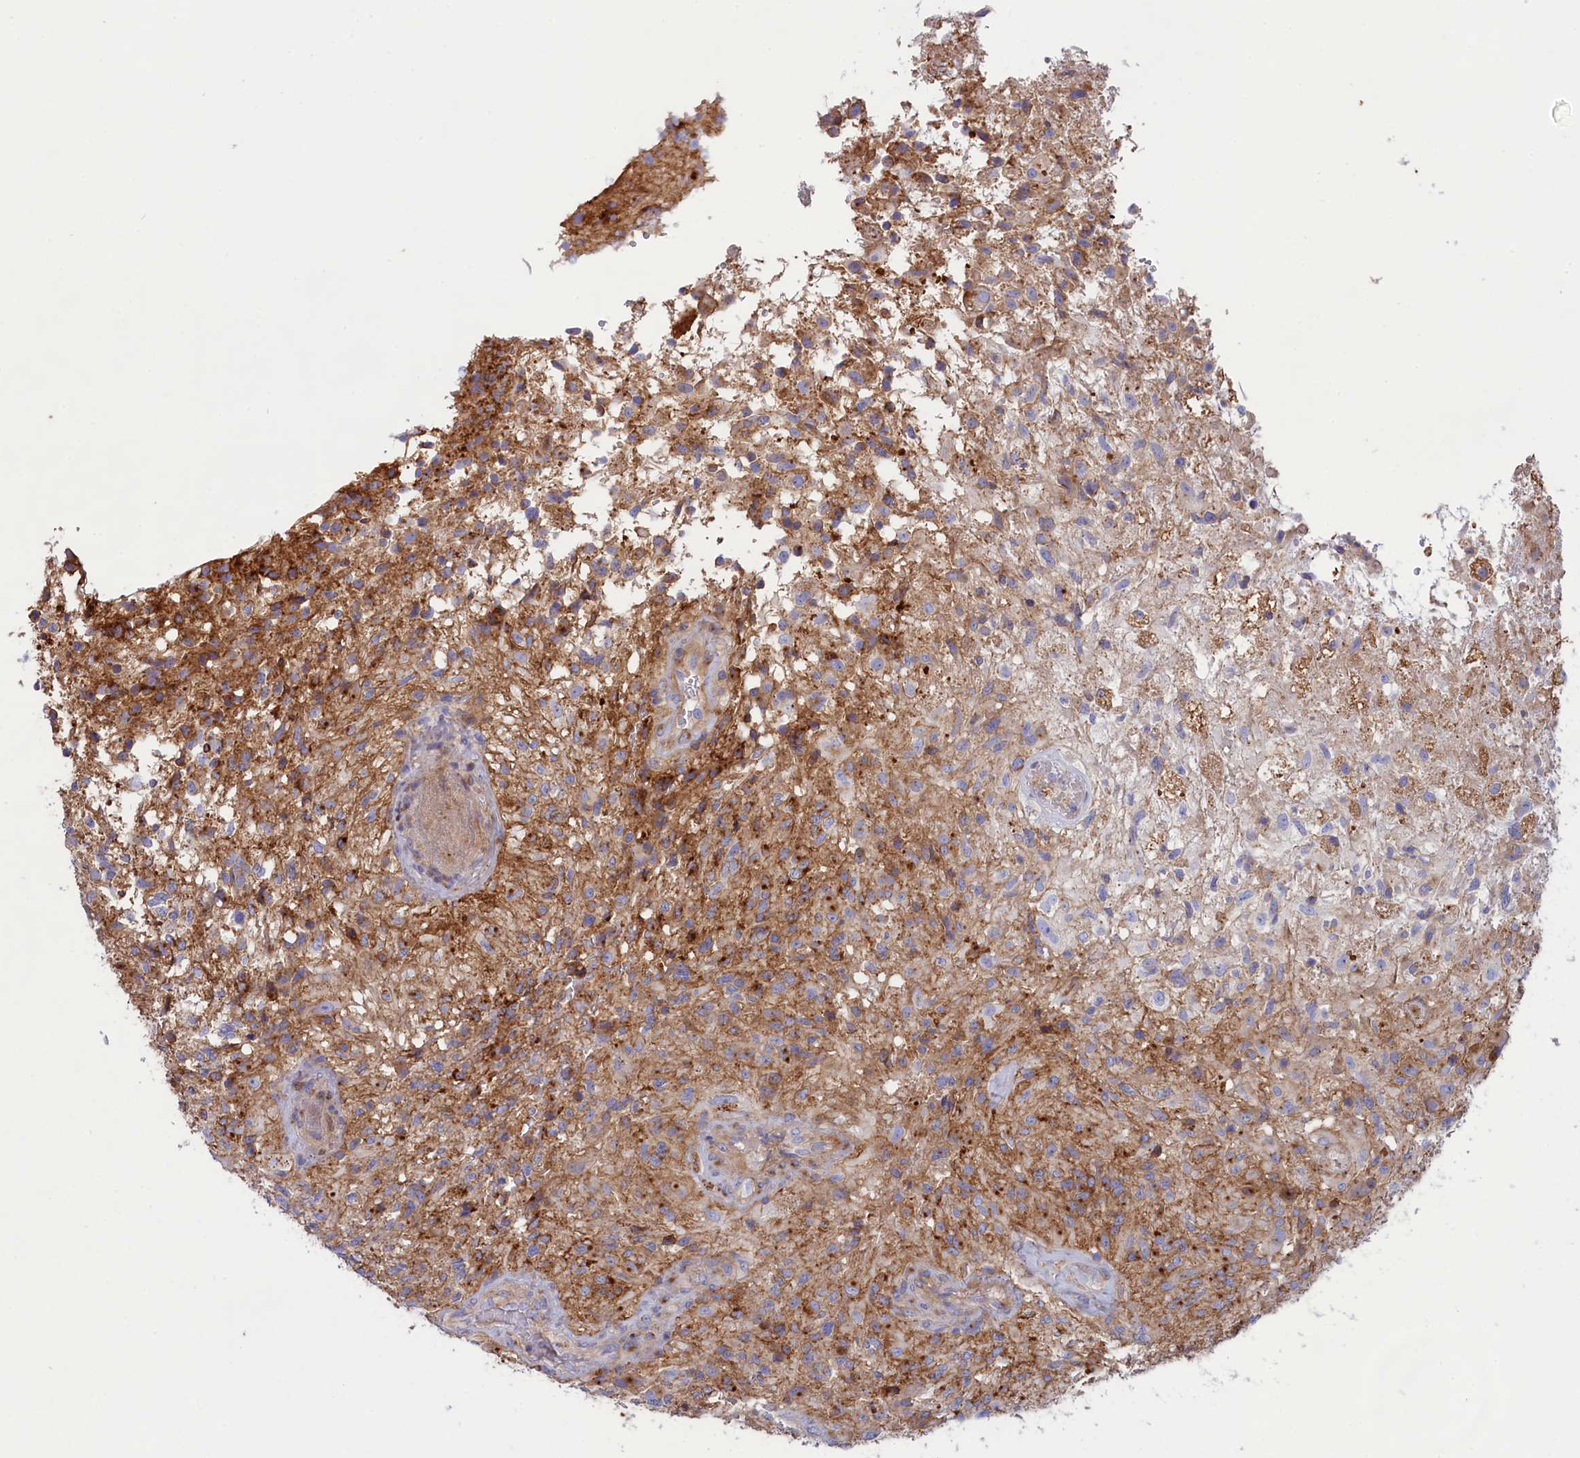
{"staining": {"intensity": "moderate", "quantity": "25%-75%", "location": "cytoplasmic/membranous"}, "tissue": "glioma", "cell_type": "Tumor cells", "image_type": "cancer", "snomed": [{"axis": "morphology", "description": "Glioma, malignant, High grade"}, {"axis": "topography", "description": "Brain"}], "caption": "Protein expression analysis of human glioma reveals moderate cytoplasmic/membranous expression in about 25%-75% of tumor cells.", "gene": "SCAMP4", "patient": {"sex": "male", "age": 56}}